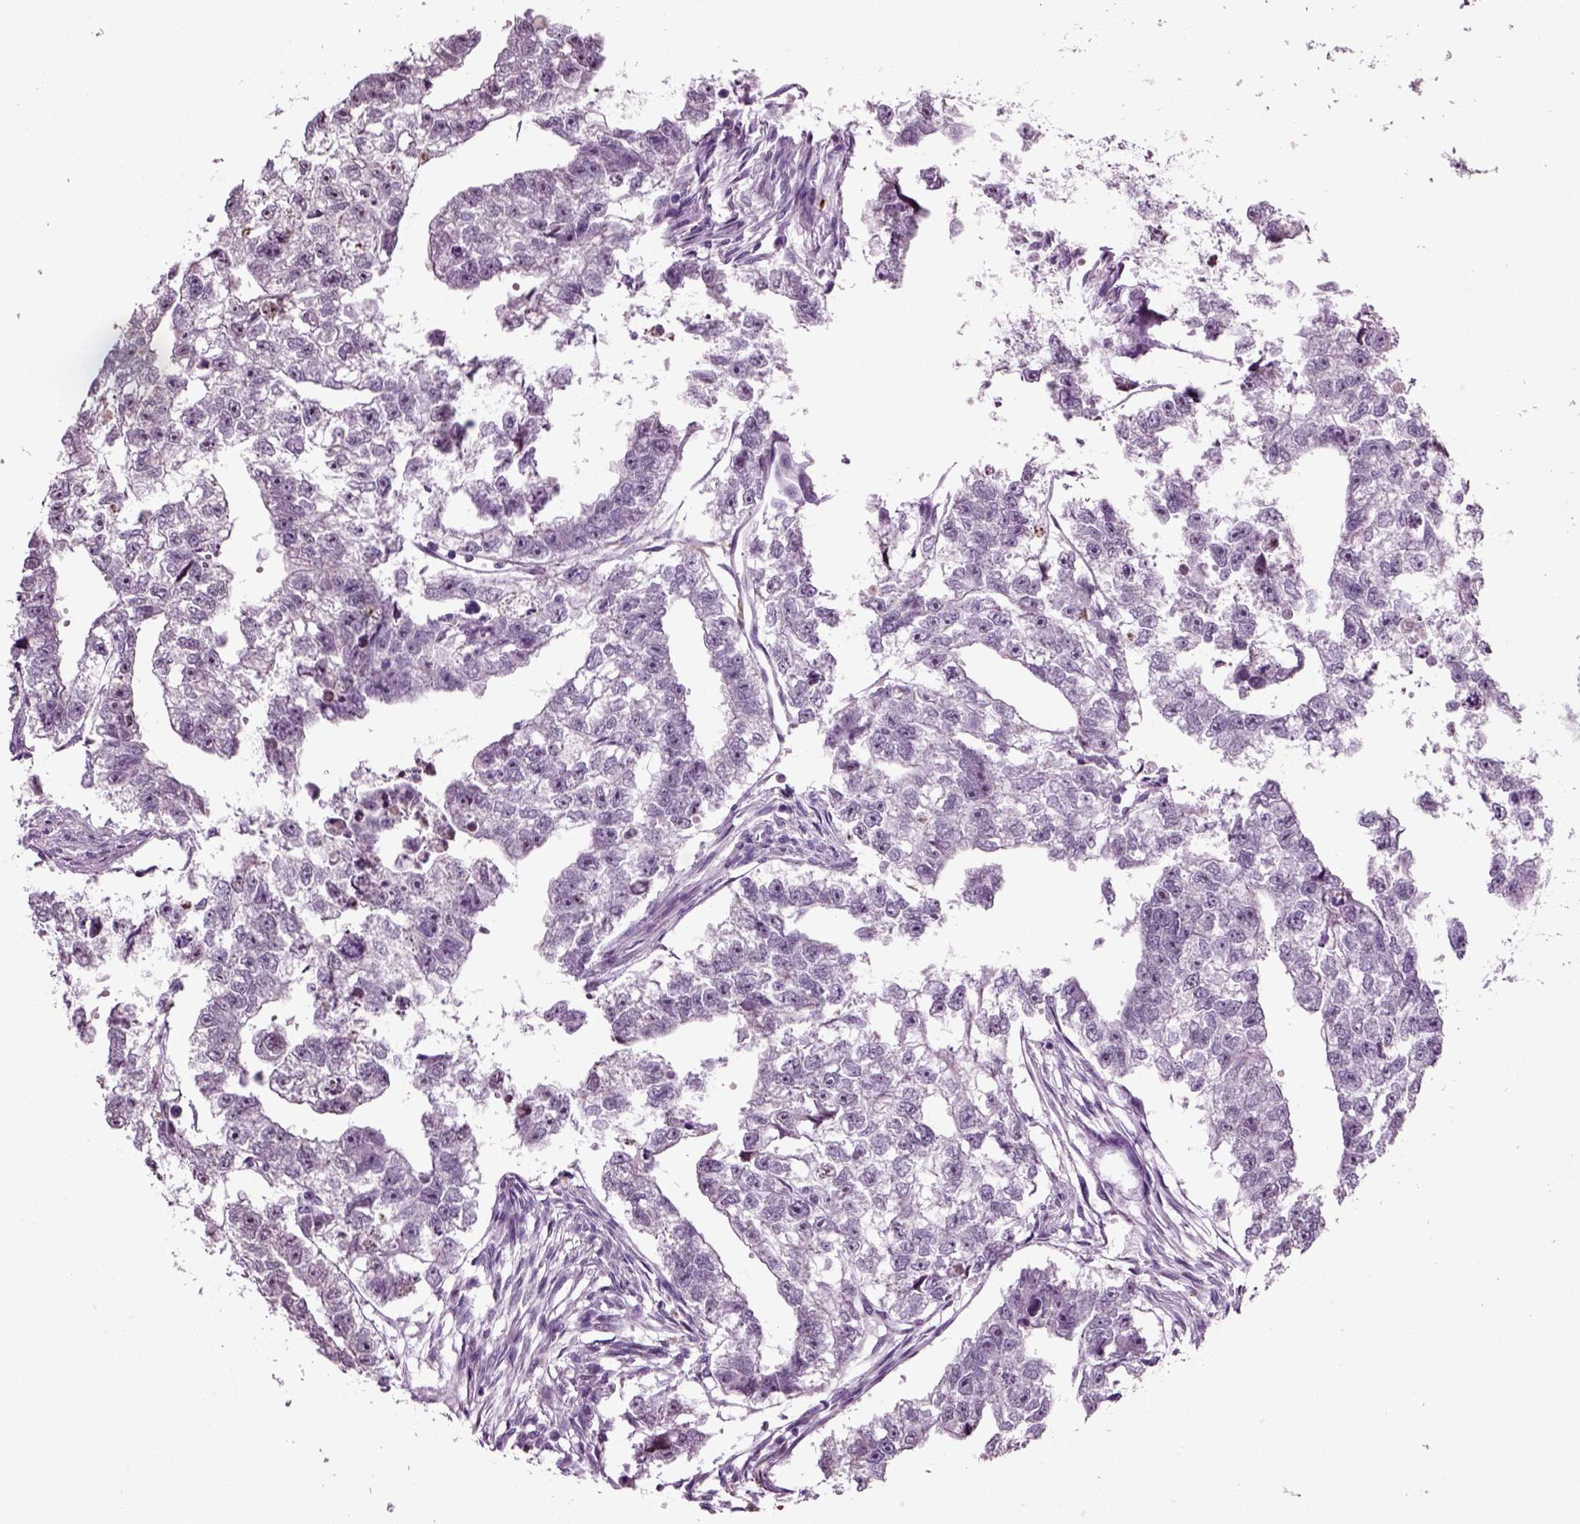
{"staining": {"intensity": "negative", "quantity": "none", "location": "none"}, "tissue": "testis cancer", "cell_type": "Tumor cells", "image_type": "cancer", "snomed": [{"axis": "morphology", "description": "Carcinoma, Embryonal, NOS"}, {"axis": "morphology", "description": "Teratoma, malignant, NOS"}, {"axis": "topography", "description": "Testis"}], "caption": "A micrograph of testis embryonal carcinoma stained for a protein shows no brown staining in tumor cells.", "gene": "ARID3A", "patient": {"sex": "male", "age": 44}}